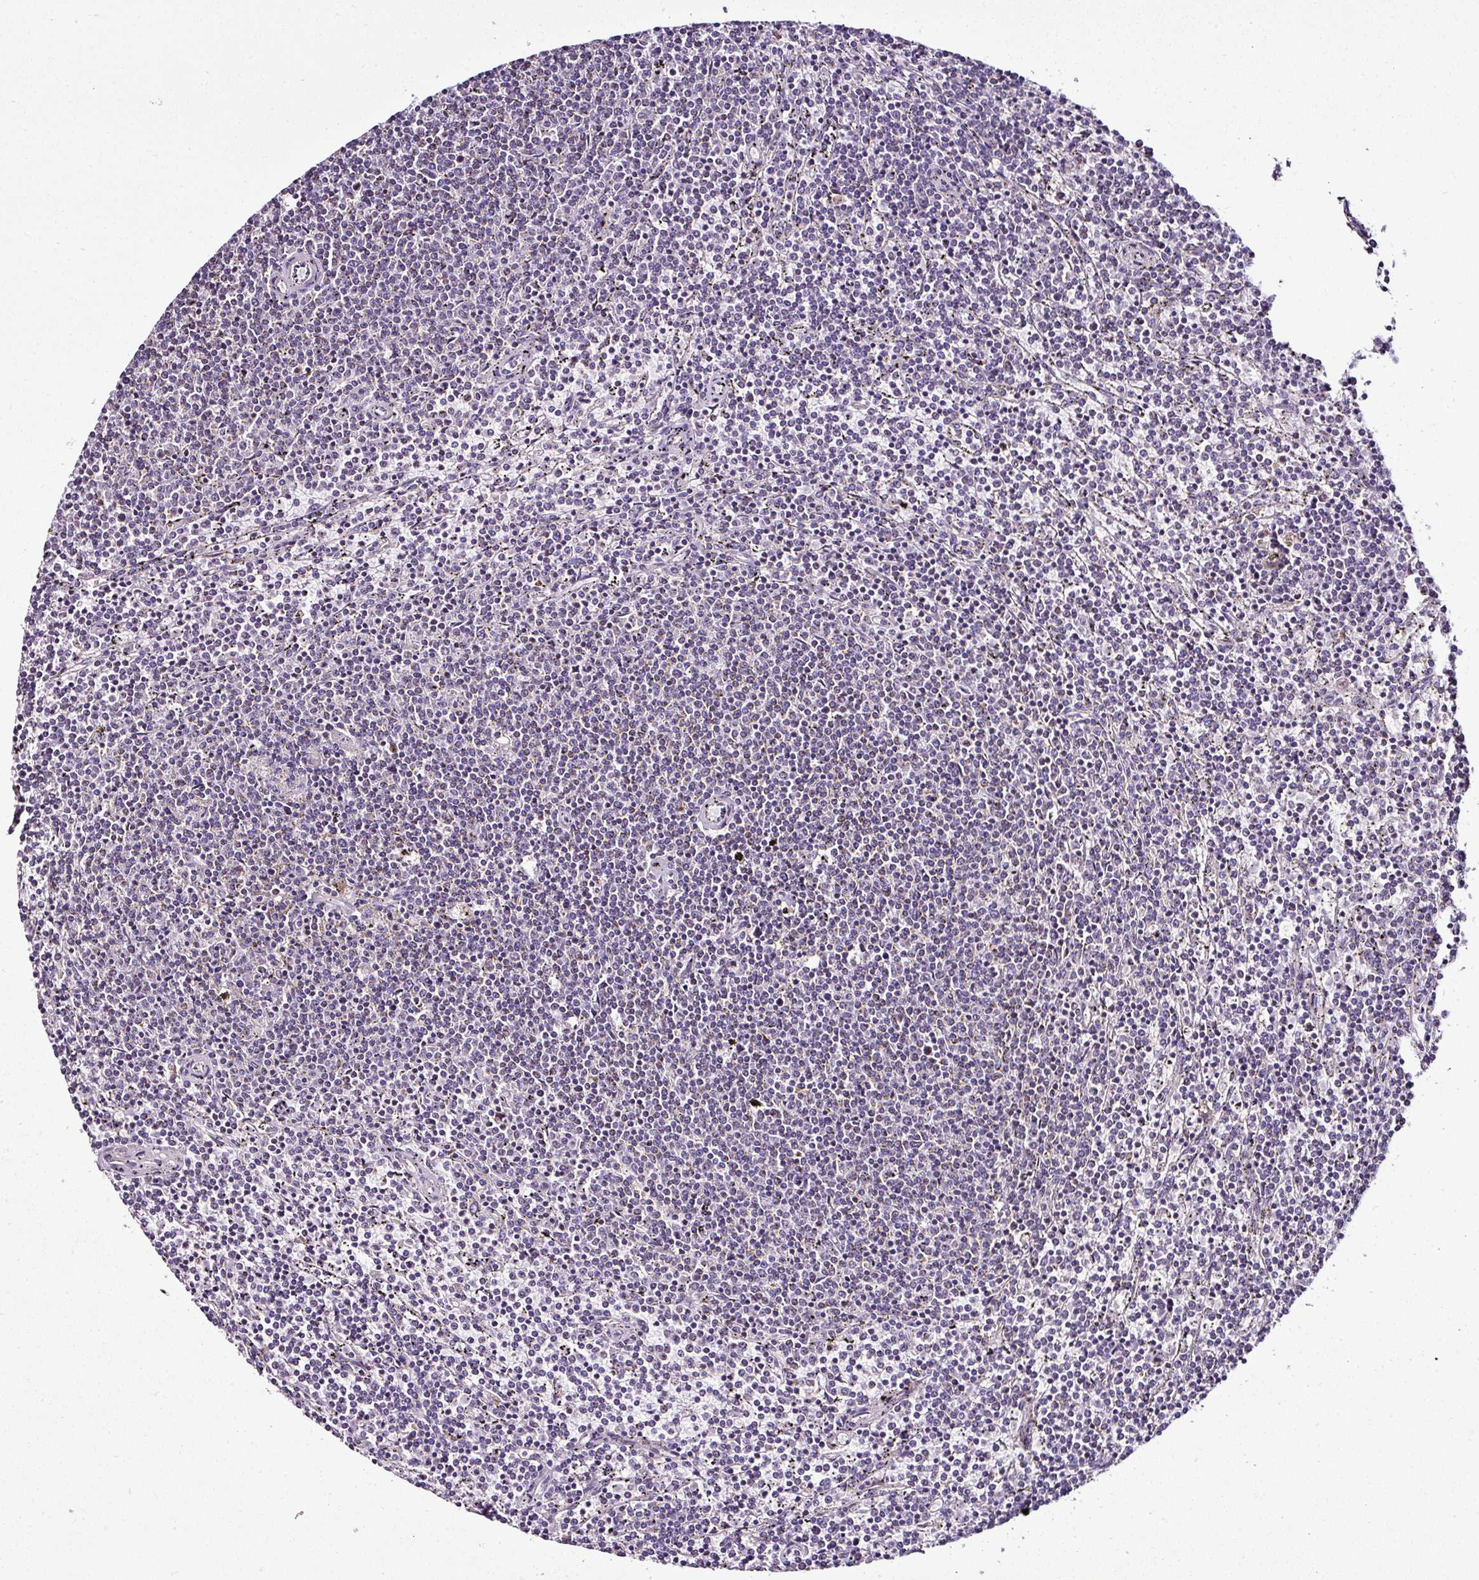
{"staining": {"intensity": "negative", "quantity": "none", "location": "none"}, "tissue": "lymphoma", "cell_type": "Tumor cells", "image_type": "cancer", "snomed": [{"axis": "morphology", "description": "Malignant lymphoma, non-Hodgkin's type, Low grade"}, {"axis": "topography", "description": "Spleen"}], "caption": "Immunohistochemistry photomicrograph of human lymphoma stained for a protein (brown), which displays no positivity in tumor cells.", "gene": "DPAGT1", "patient": {"sex": "female", "age": 50}}